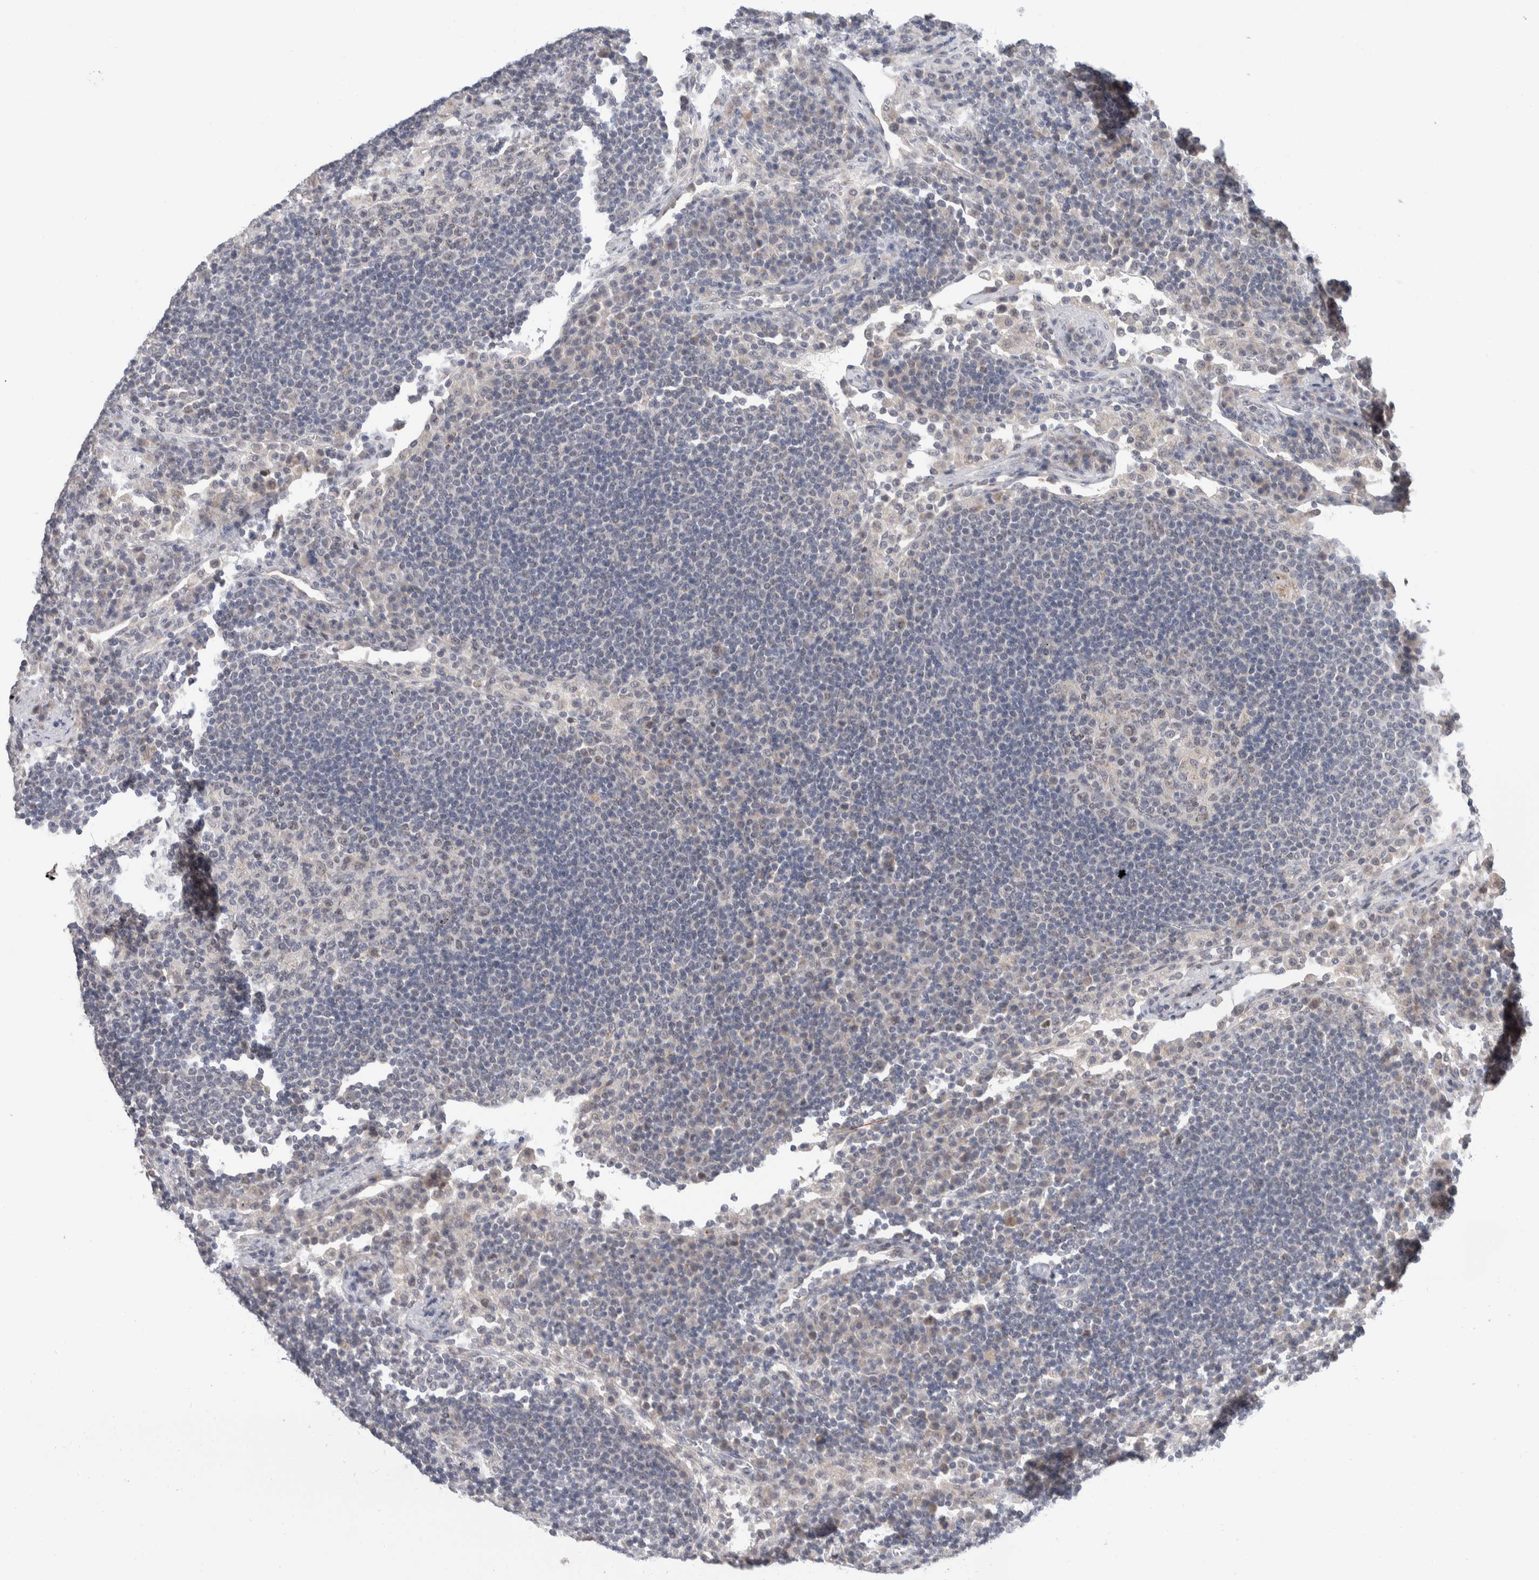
{"staining": {"intensity": "negative", "quantity": "none", "location": "none"}, "tissue": "lymph node", "cell_type": "Germinal center cells", "image_type": "normal", "snomed": [{"axis": "morphology", "description": "Normal tissue, NOS"}, {"axis": "topography", "description": "Lymph node"}], "caption": "Immunohistochemical staining of normal lymph node demonstrates no significant positivity in germinal center cells.", "gene": "SHPK", "patient": {"sex": "female", "age": 53}}